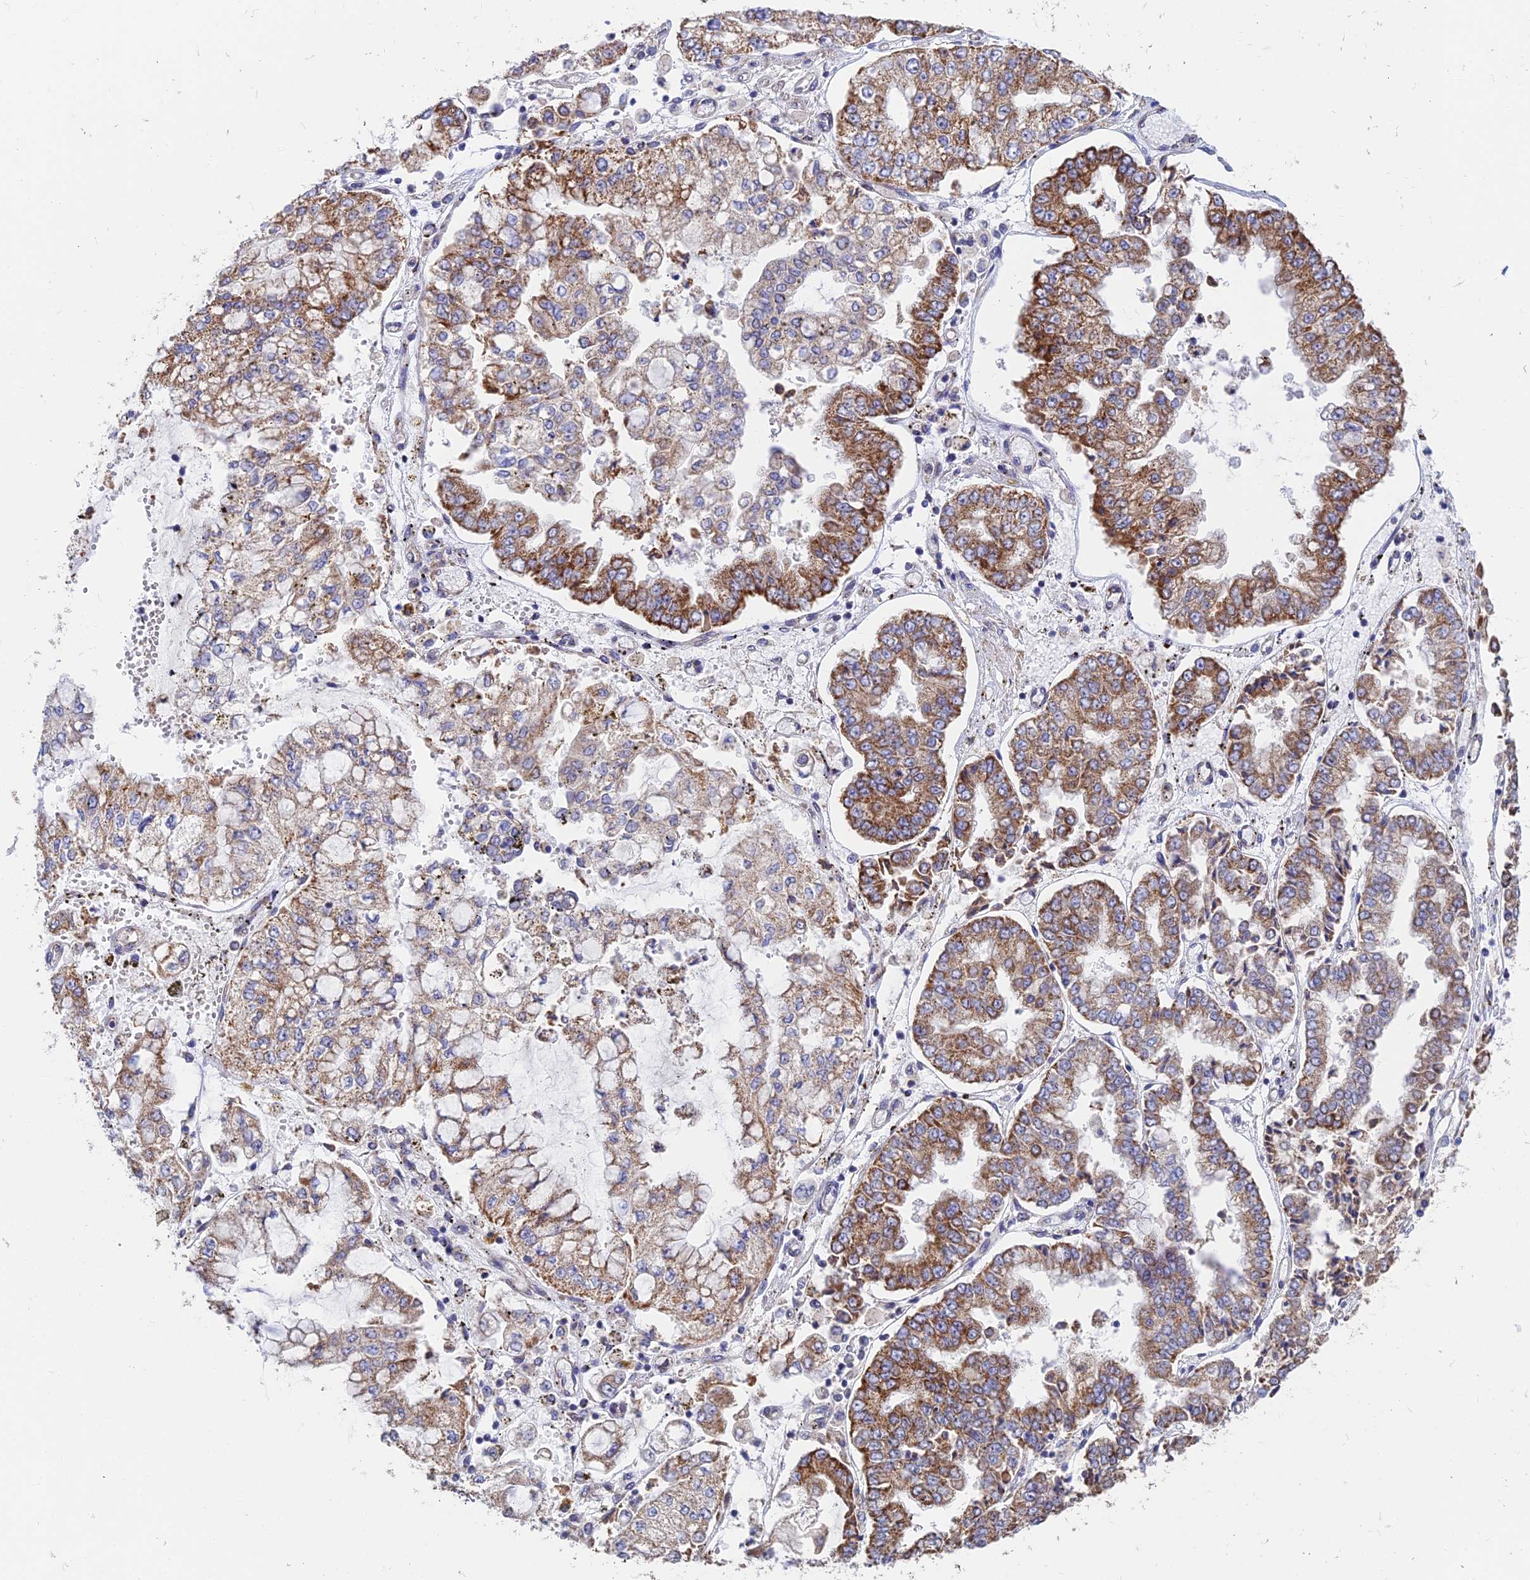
{"staining": {"intensity": "moderate", "quantity": ">75%", "location": "cytoplasmic/membranous"}, "tissue": "stomach cancer", "cell_type": "Tumor cells", "image_type": "cancer", "snomed": [{"axis": "morphology", "description": "Adenocarcinoma, NOS"}, {"axis": "topography", "description": "Stomach"}], "caption": "This photomicrograph exhibits immunohistochemistry staining of stomach cancer, with medium moderate cytoplasmic/membranous positivity in about >75% of tumor cells.", "gene": "ECSIT", "patient": {"sex": "male", "age": 76}}